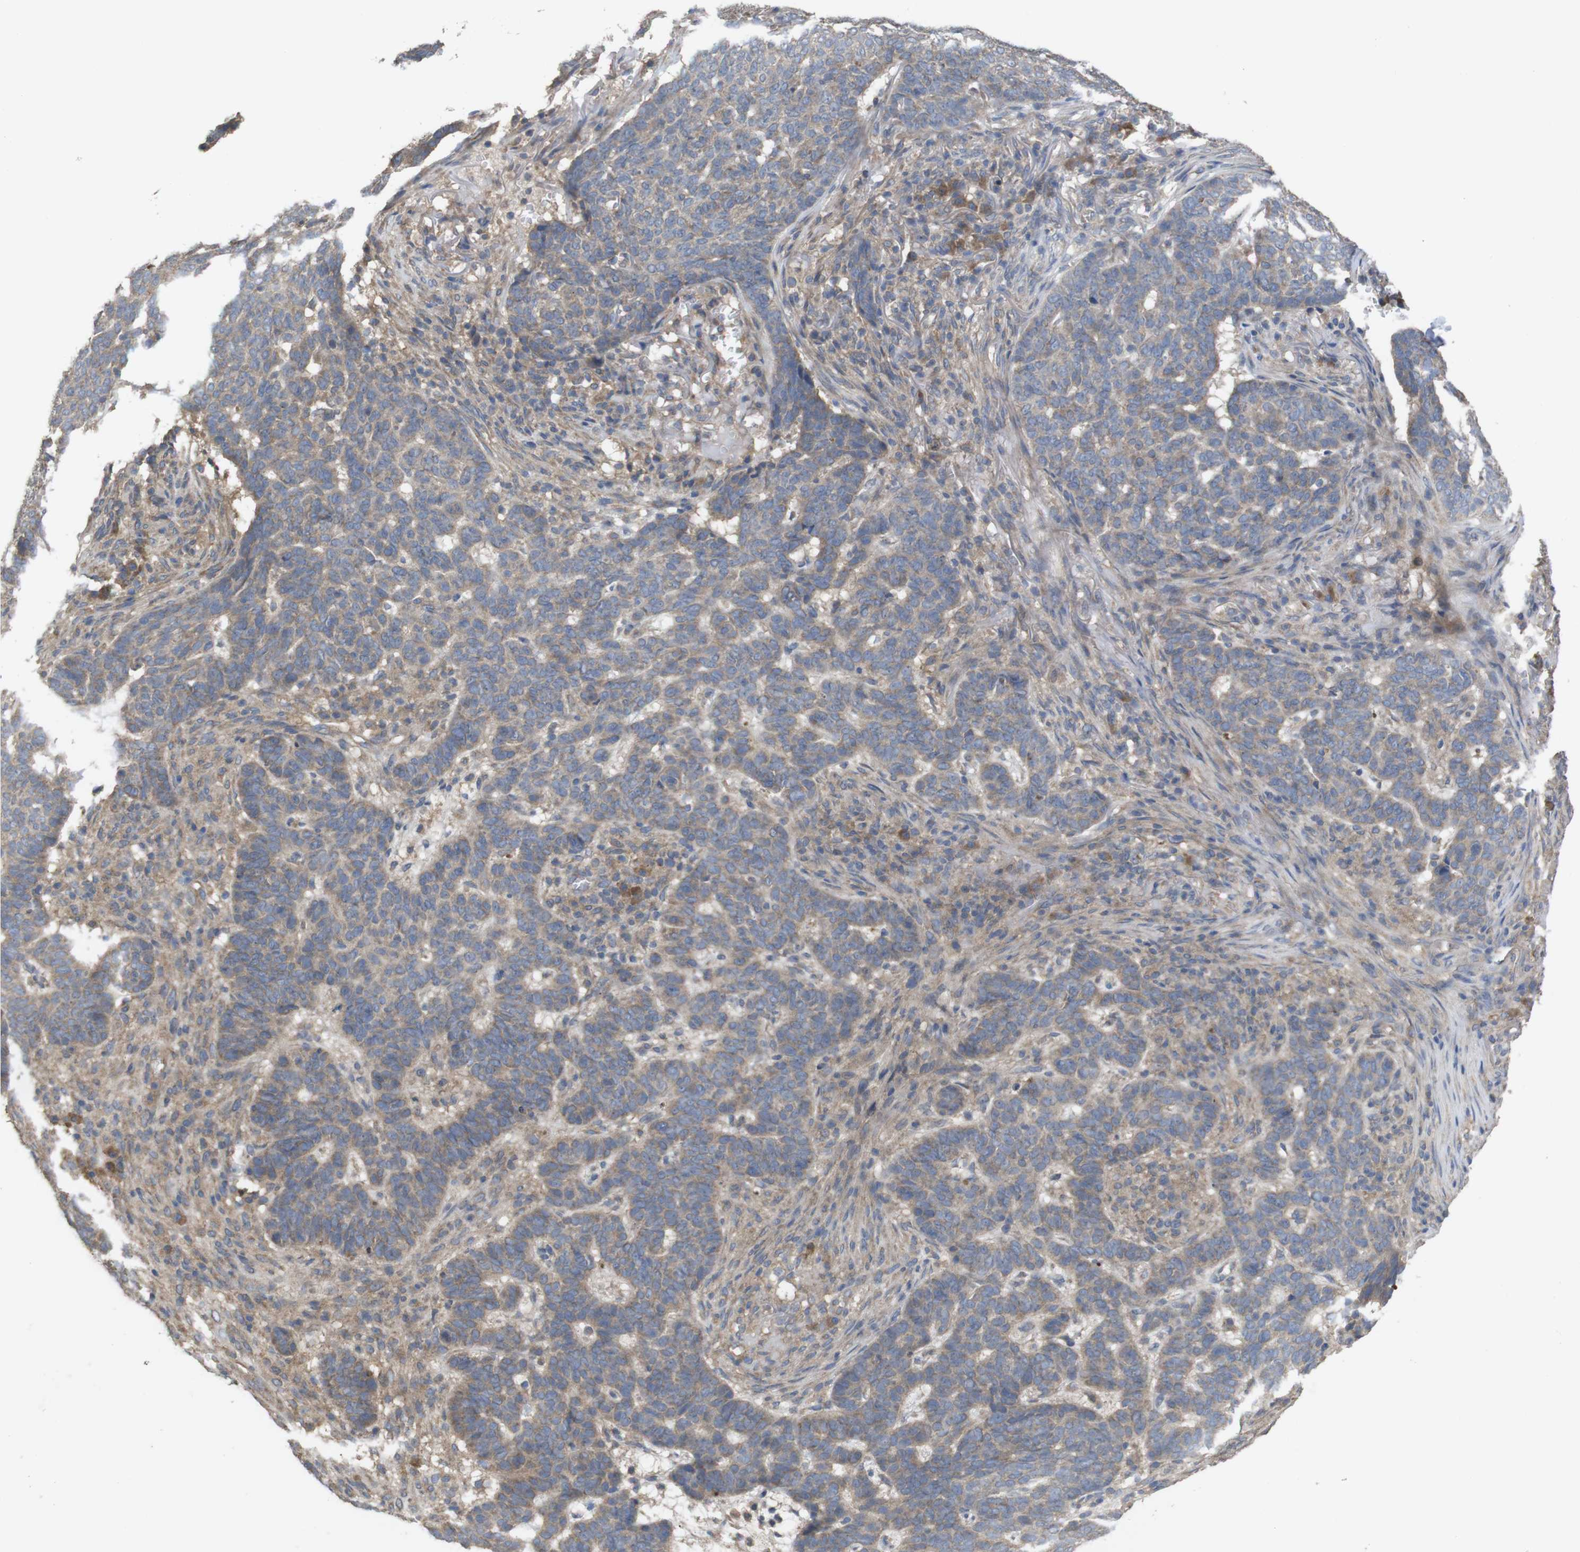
{"staining": {"intensity": "weak", "quantity": ">75%", "location": "cytoplasmic/membranous"}, "tissue": "skin cancer", "cell_type": "Tumor cells", "image_type": "cancer", "snomed": [{"axis": "morphology", "description": "Basal cell carcinoma"}, {"axis": "topography", "description": "Skin"}], "caption": "Basal cell carcinoma (skin) was stained to show a protein in brown. There is low levels of weak cytoplasmic/membranous positivity in approximately >75% of tumor cells.", "gene": "KCNS3", "patient": {"sex": "male", "age": 85}}